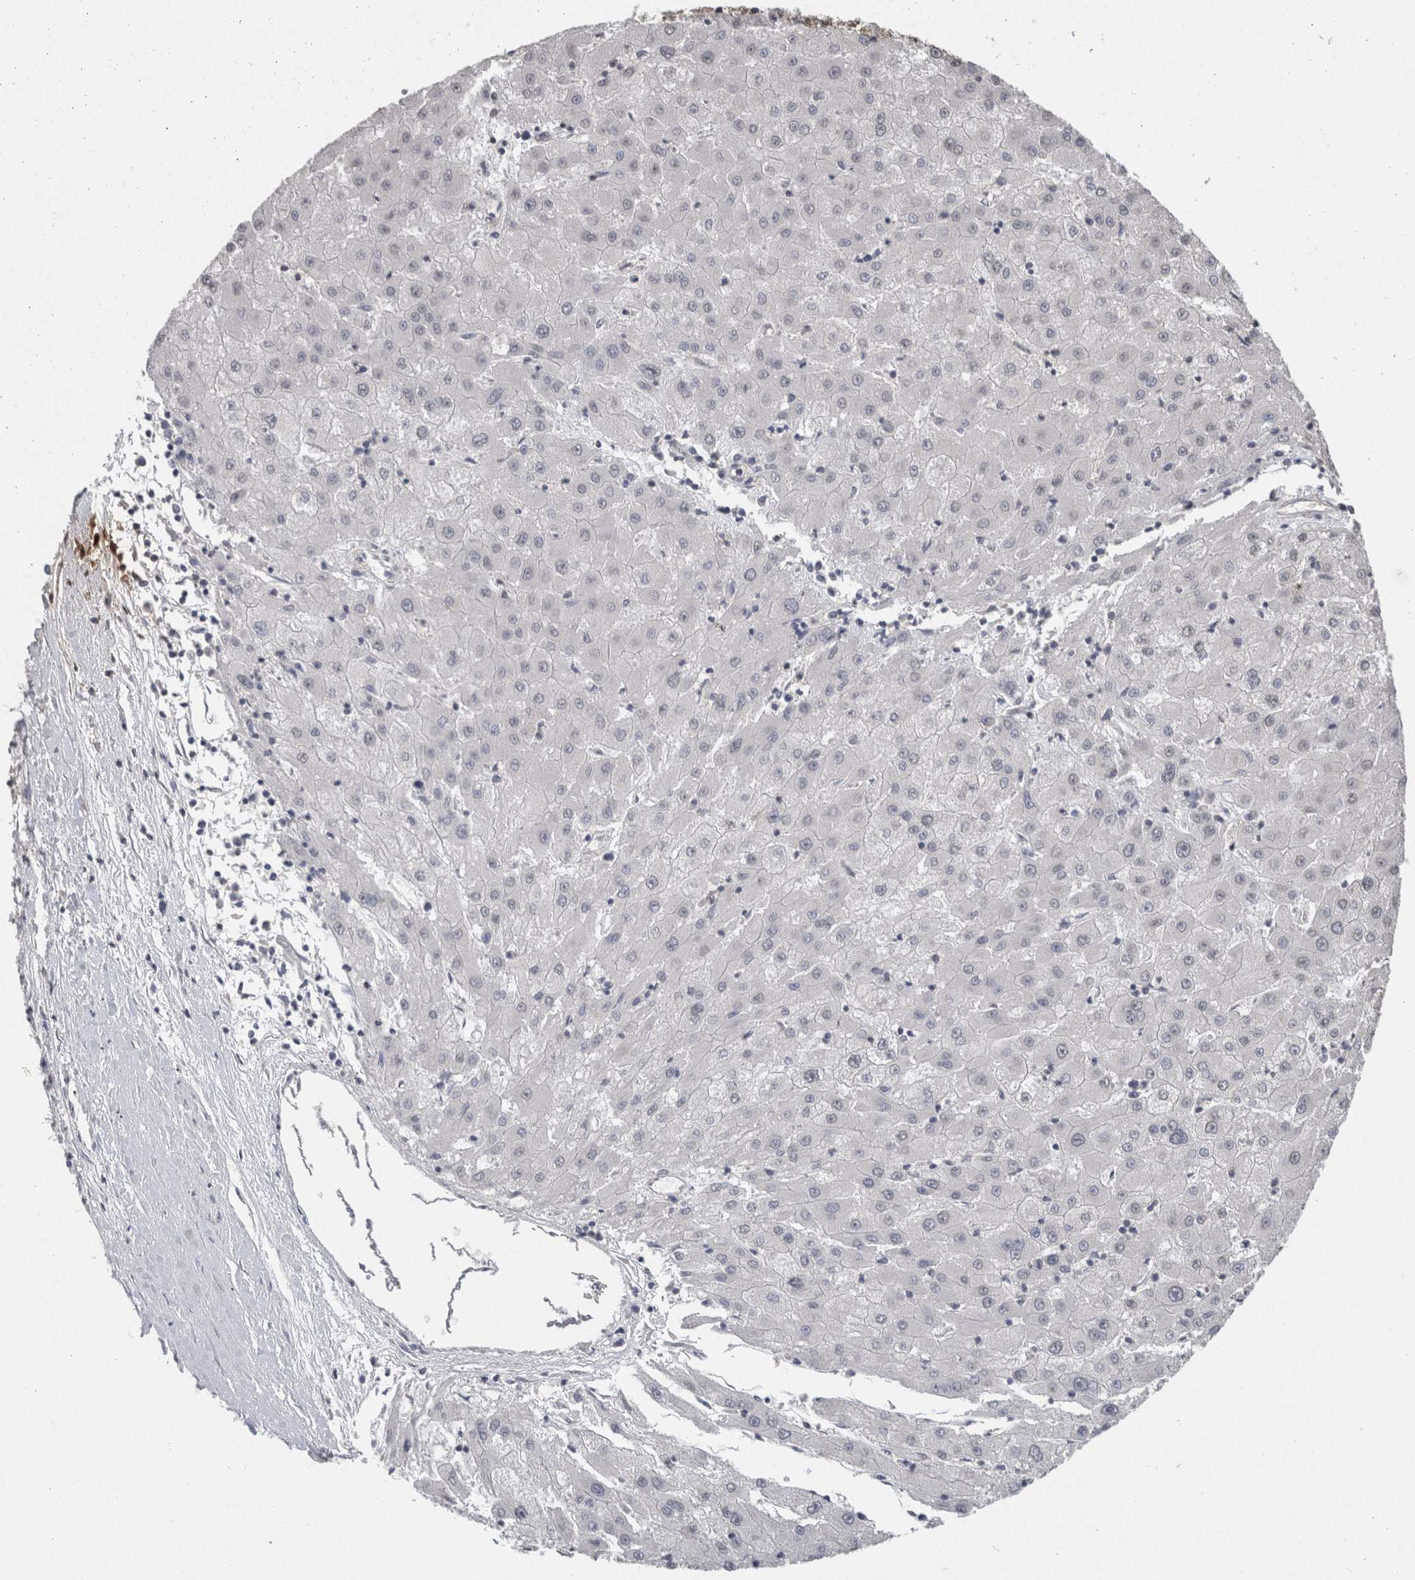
{"staining": {"intensity": "negative", "quantity": "none", "location": "none"}, "tissue": "liver cancer", "cell_type": "Tumor cells", "image_type": "cancer", "snomed": [{"axis": "morphology", "description": "Carcinoma, Hepatocellular, NOS"}, {"axis": "topography", "description": "Liver"}], "caption": "IHC histopathology image of neoplastic tissue: human liver cancer (hepatocellular carcinoma) stained with DAB exhibits no significant protein positivity in tumor cells.", "gene": "RECK", "patient": {"sex": "male", "age": 72}}